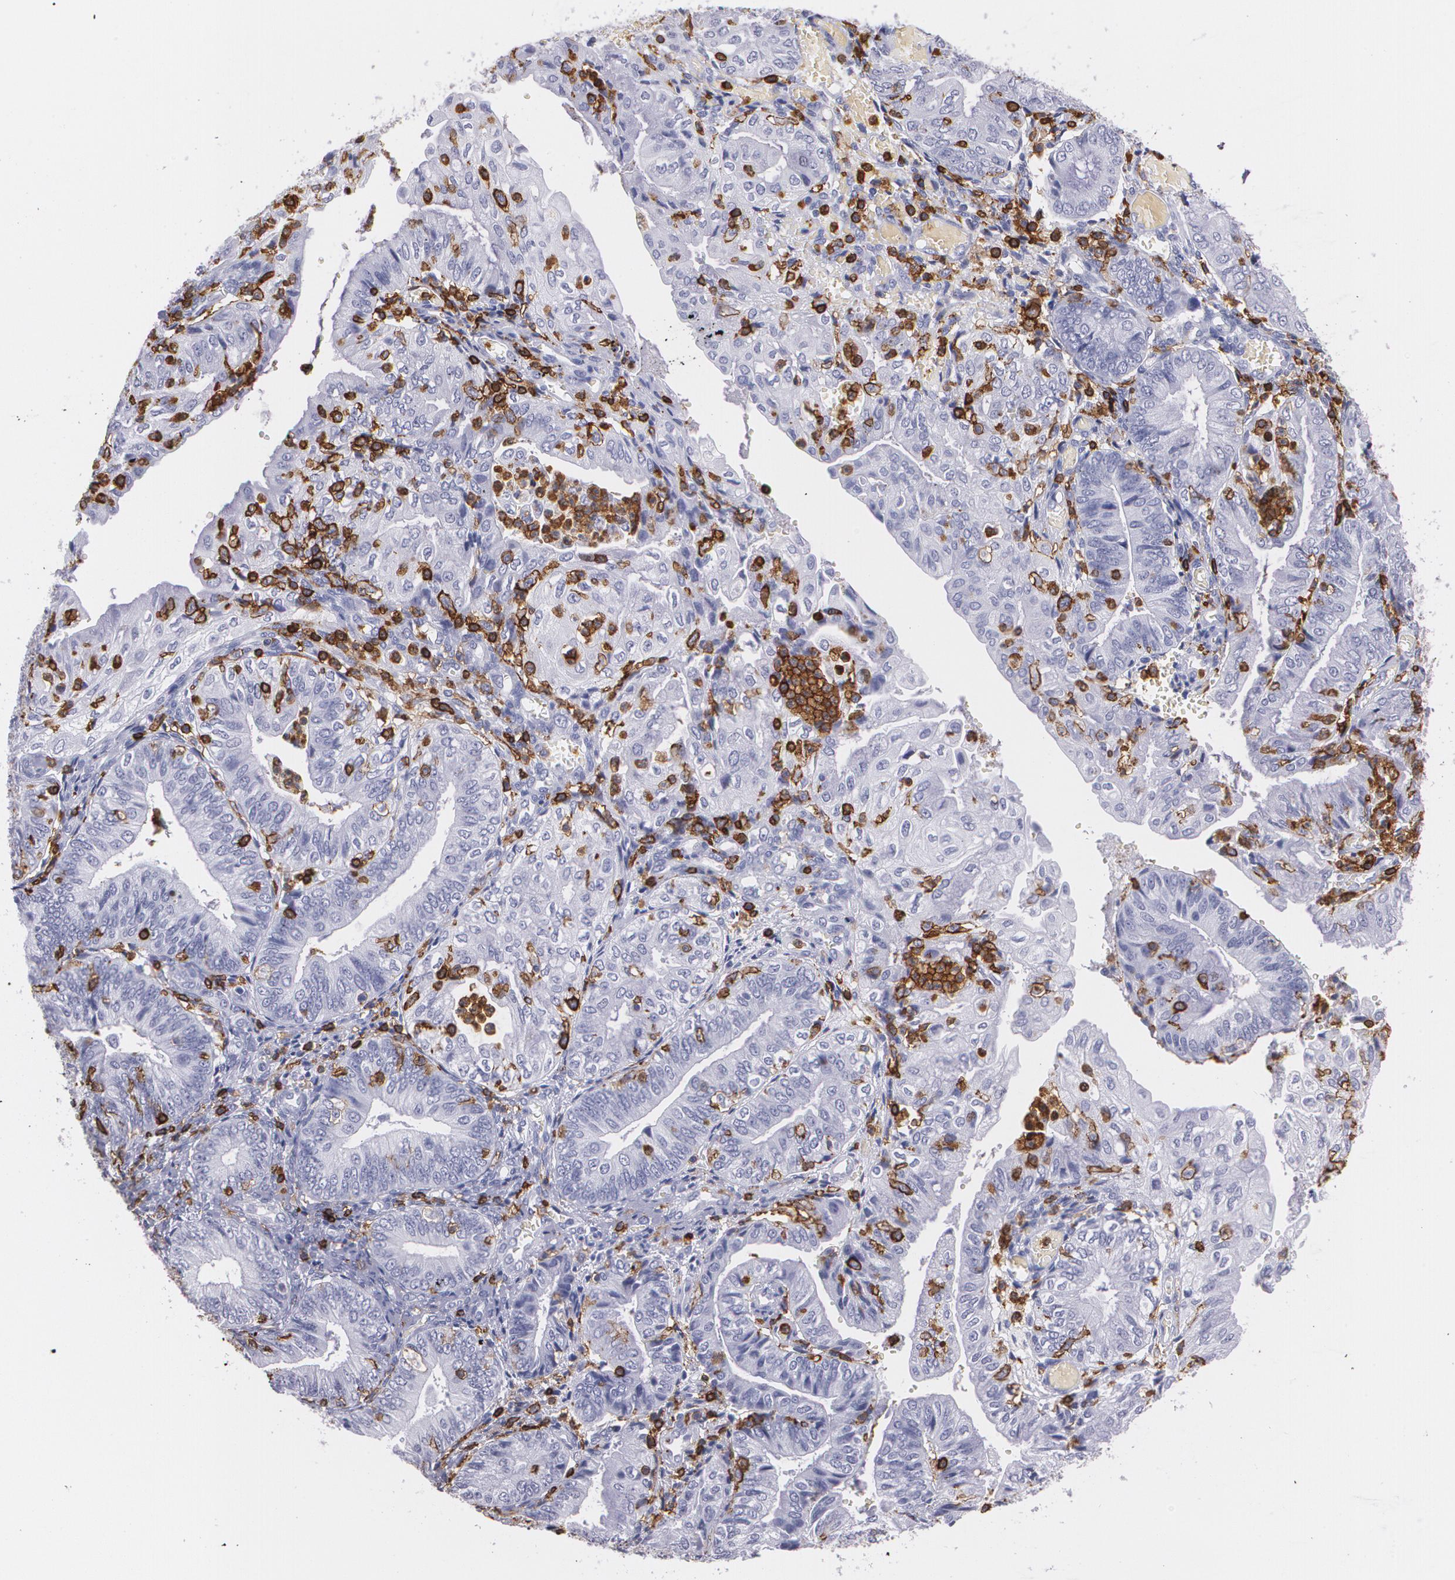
{"staining": {"intensity": "negative", "quantity": "none", "location": "none"}, "tissue": "endometrial cancer", "cell_type": "Tumor cells", "image_type": "cancer", "snomed": [{"axis": "morphology", "description": "Adenocarcinoma, NOS"}, {"axis": "topography", "description": "Endometrium"}], "caption": "Tumor cells are negative for protein expression in human endometrial cancer. The staining was performed using DAB to visualize the protein expression in brown, while the nuclei were stained in blue with hematoxylin (Magnification: 20x).", "gene": "PTPRC", "patient": {"sex": "female", "age": 55}}